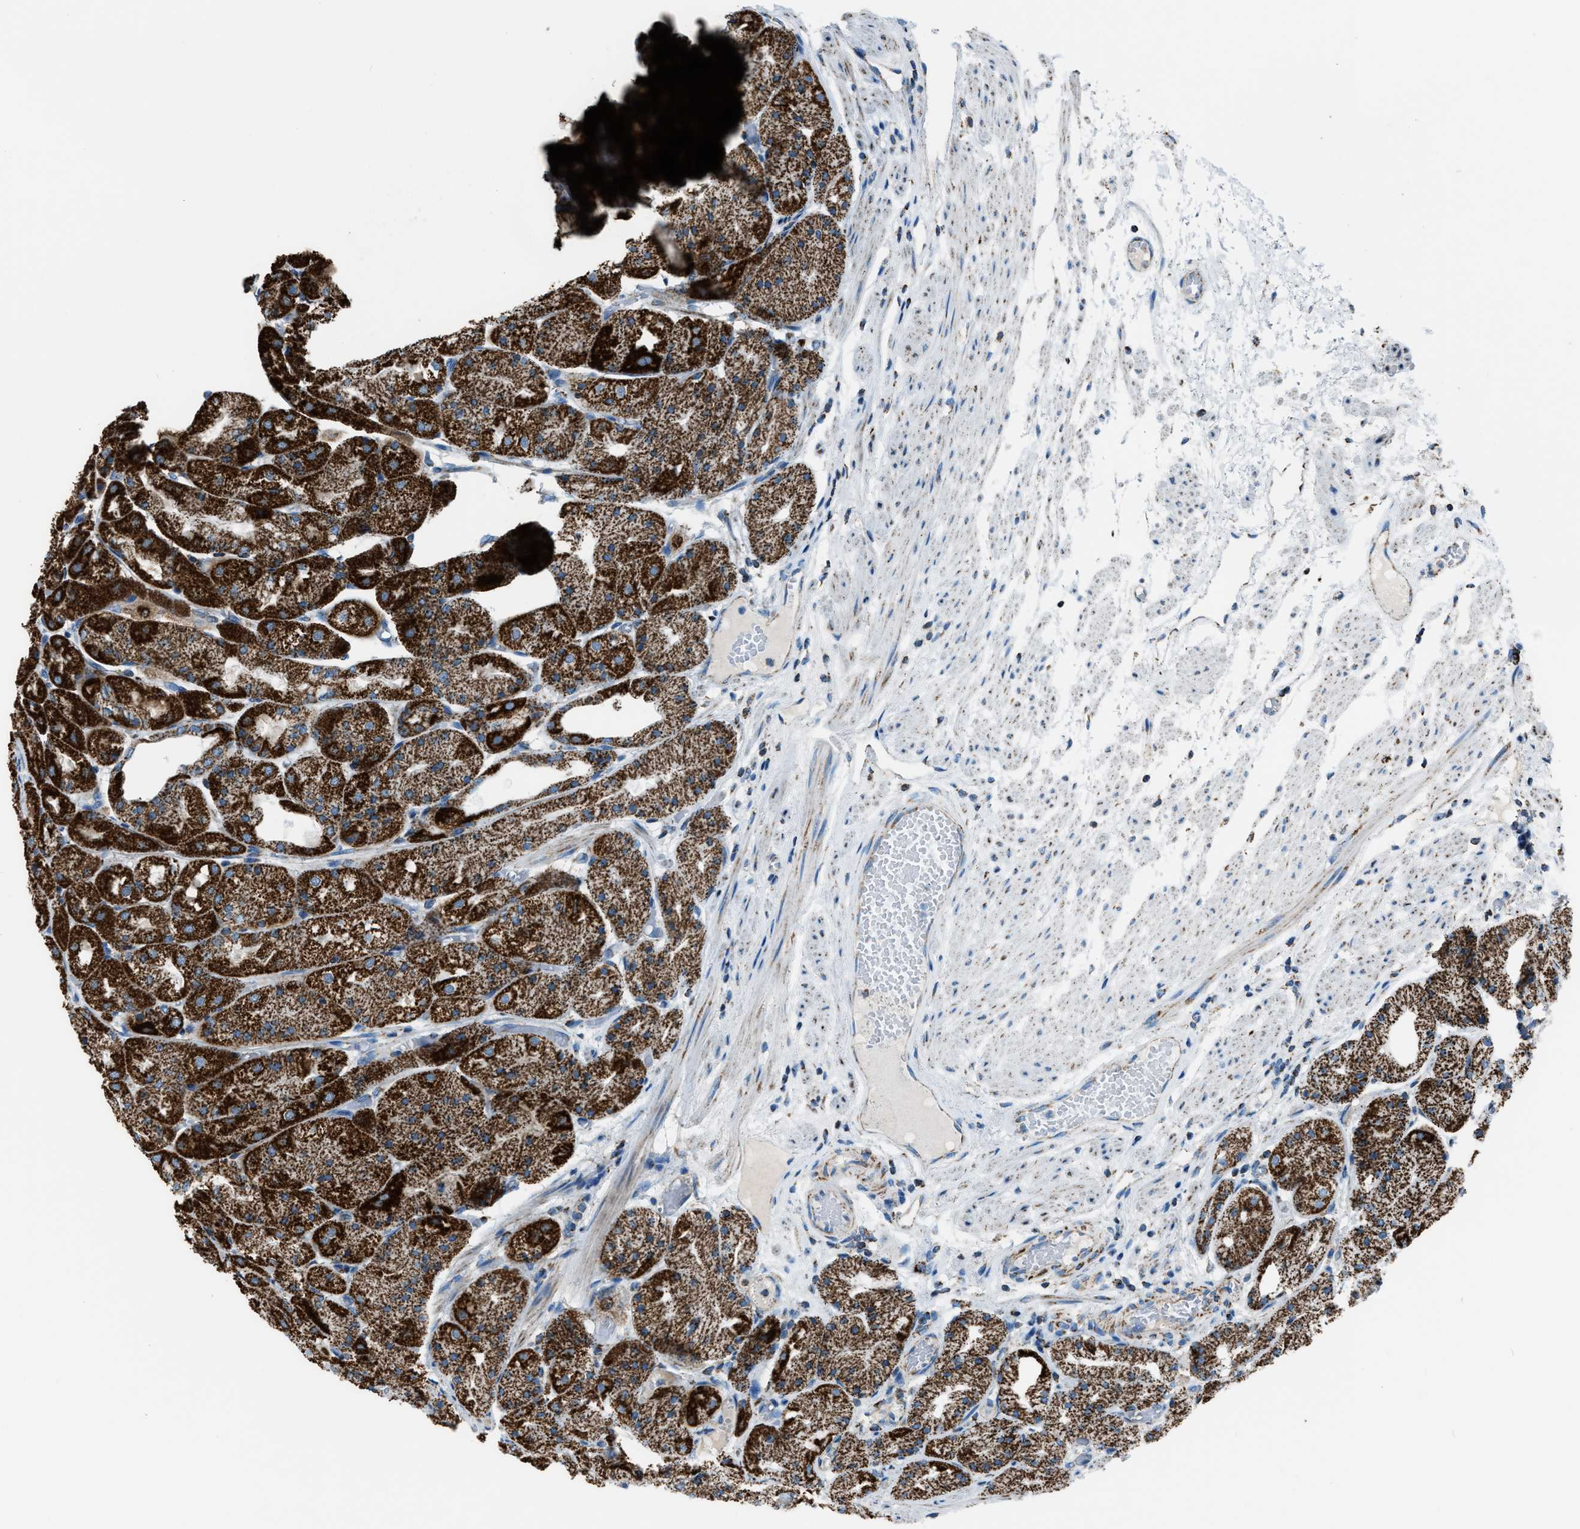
{"staining": {"intensity": "strong", "quantity": ">75%", "location": "cytoplasmic/membranous"}, "tissue": "stomach", "cell_type": "Glandular cells", "image_type": "normal", "snomed": [{"axis": "morphology", "description": "Normal tissue, NOS"}, {"axis": "topography", "description": "Stomach, upper"}], "caption": "Strong cytoplasmic/membranous positivity is identified in about >75% of glandular cells in unremarkable stomach.", "gene": "MDH2", "patient": {"sex": "male", "age": 72}}